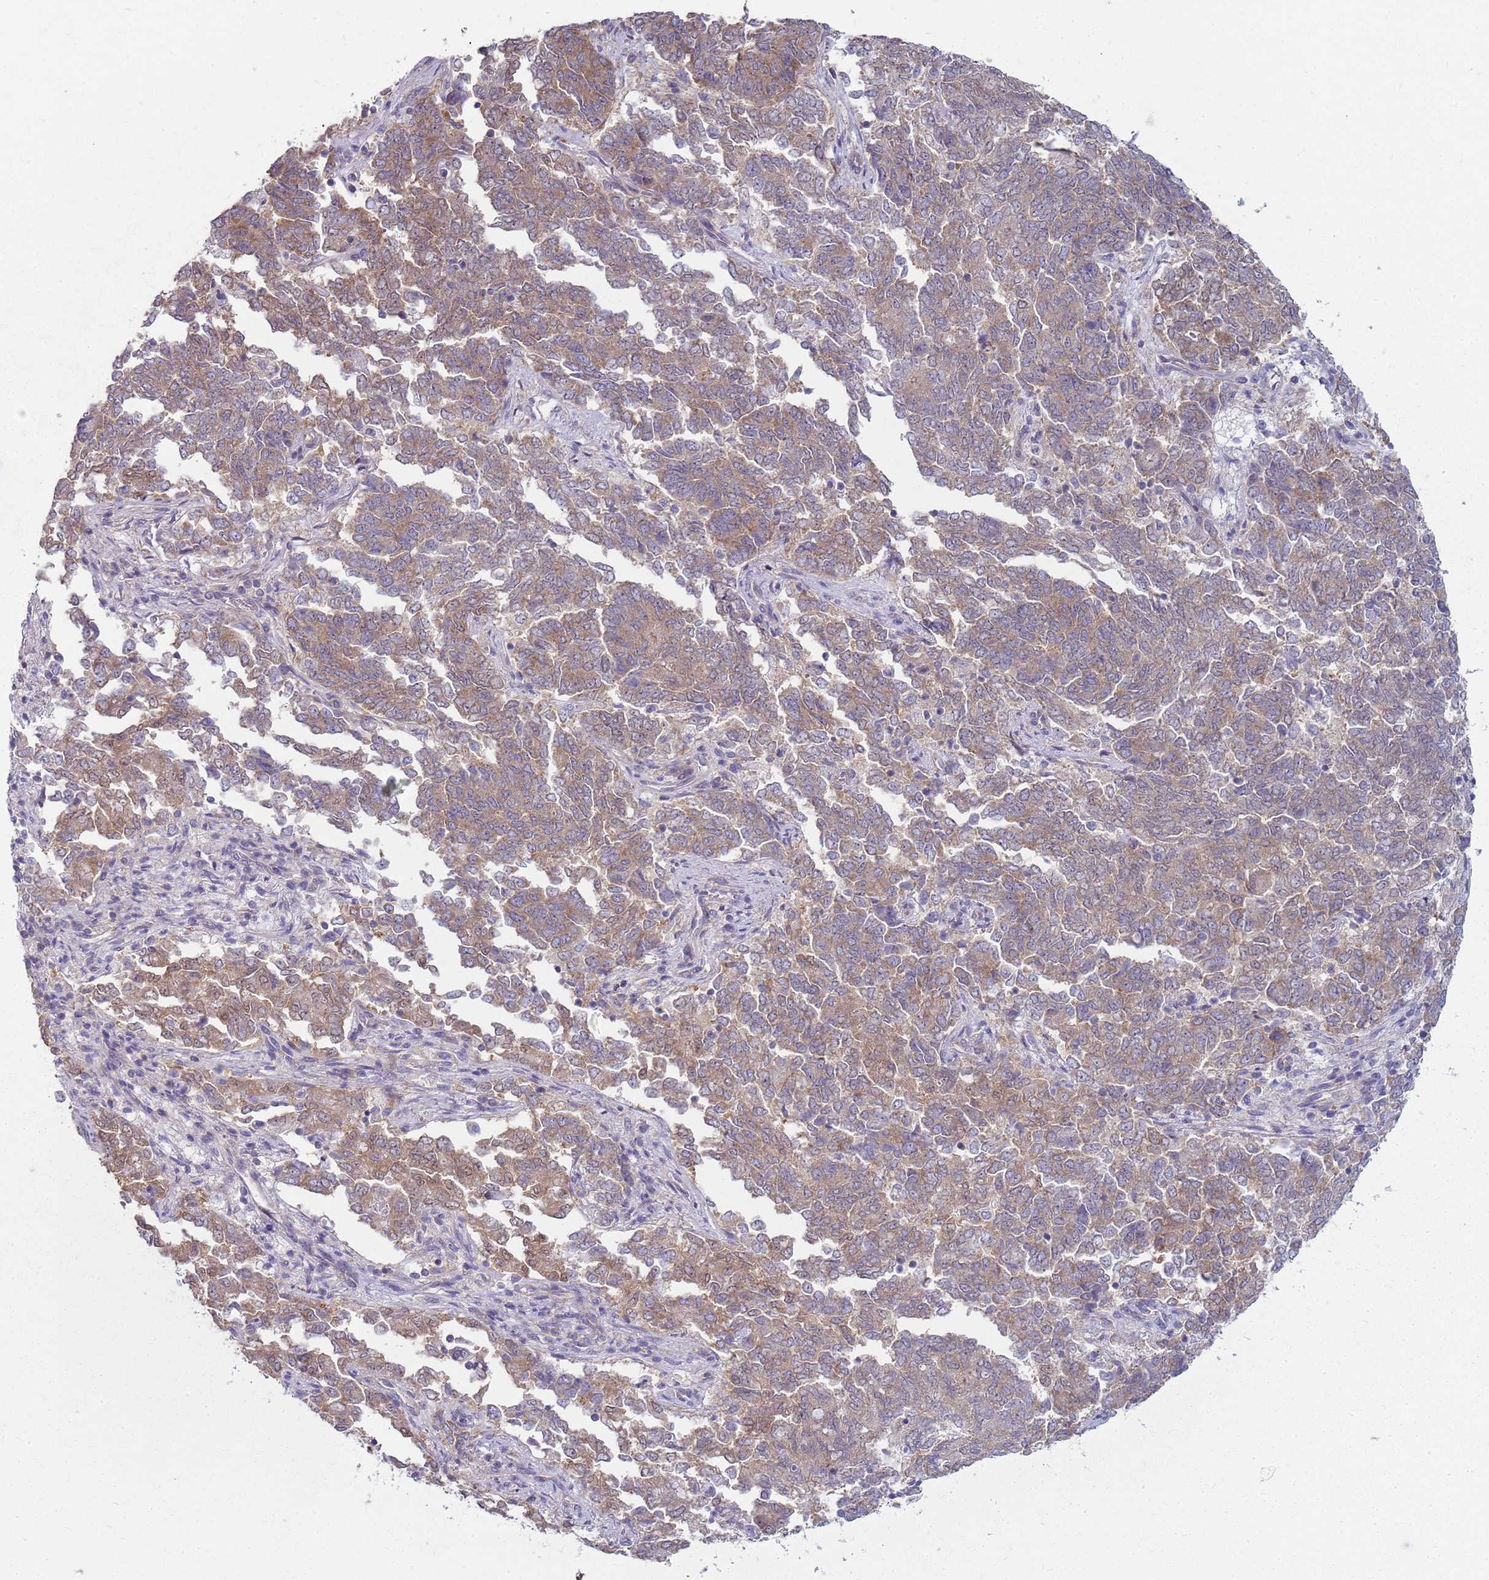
{"staining": {"intensity": "weak", "quantity": ">75%", "location": "cytoplasmic/membranous"}, "tissue": "endometrial cancer", "cell_type": "Tumor cells", "image_type": "cancer", "snomed": [{"axis": "morphology", "description": "Adenocarcinoma, NOS"}, {"axis": "topography", "description": "Endometrium"}], "caption": "A histopathology image of human adenocarcinoma (endometrial) stained for a protein demonstrates weak cytoplasmic/membranous brown staining in tumor cells.", "gene": "SLC26A6", "patient": {"sex": "female", "age": 80}}